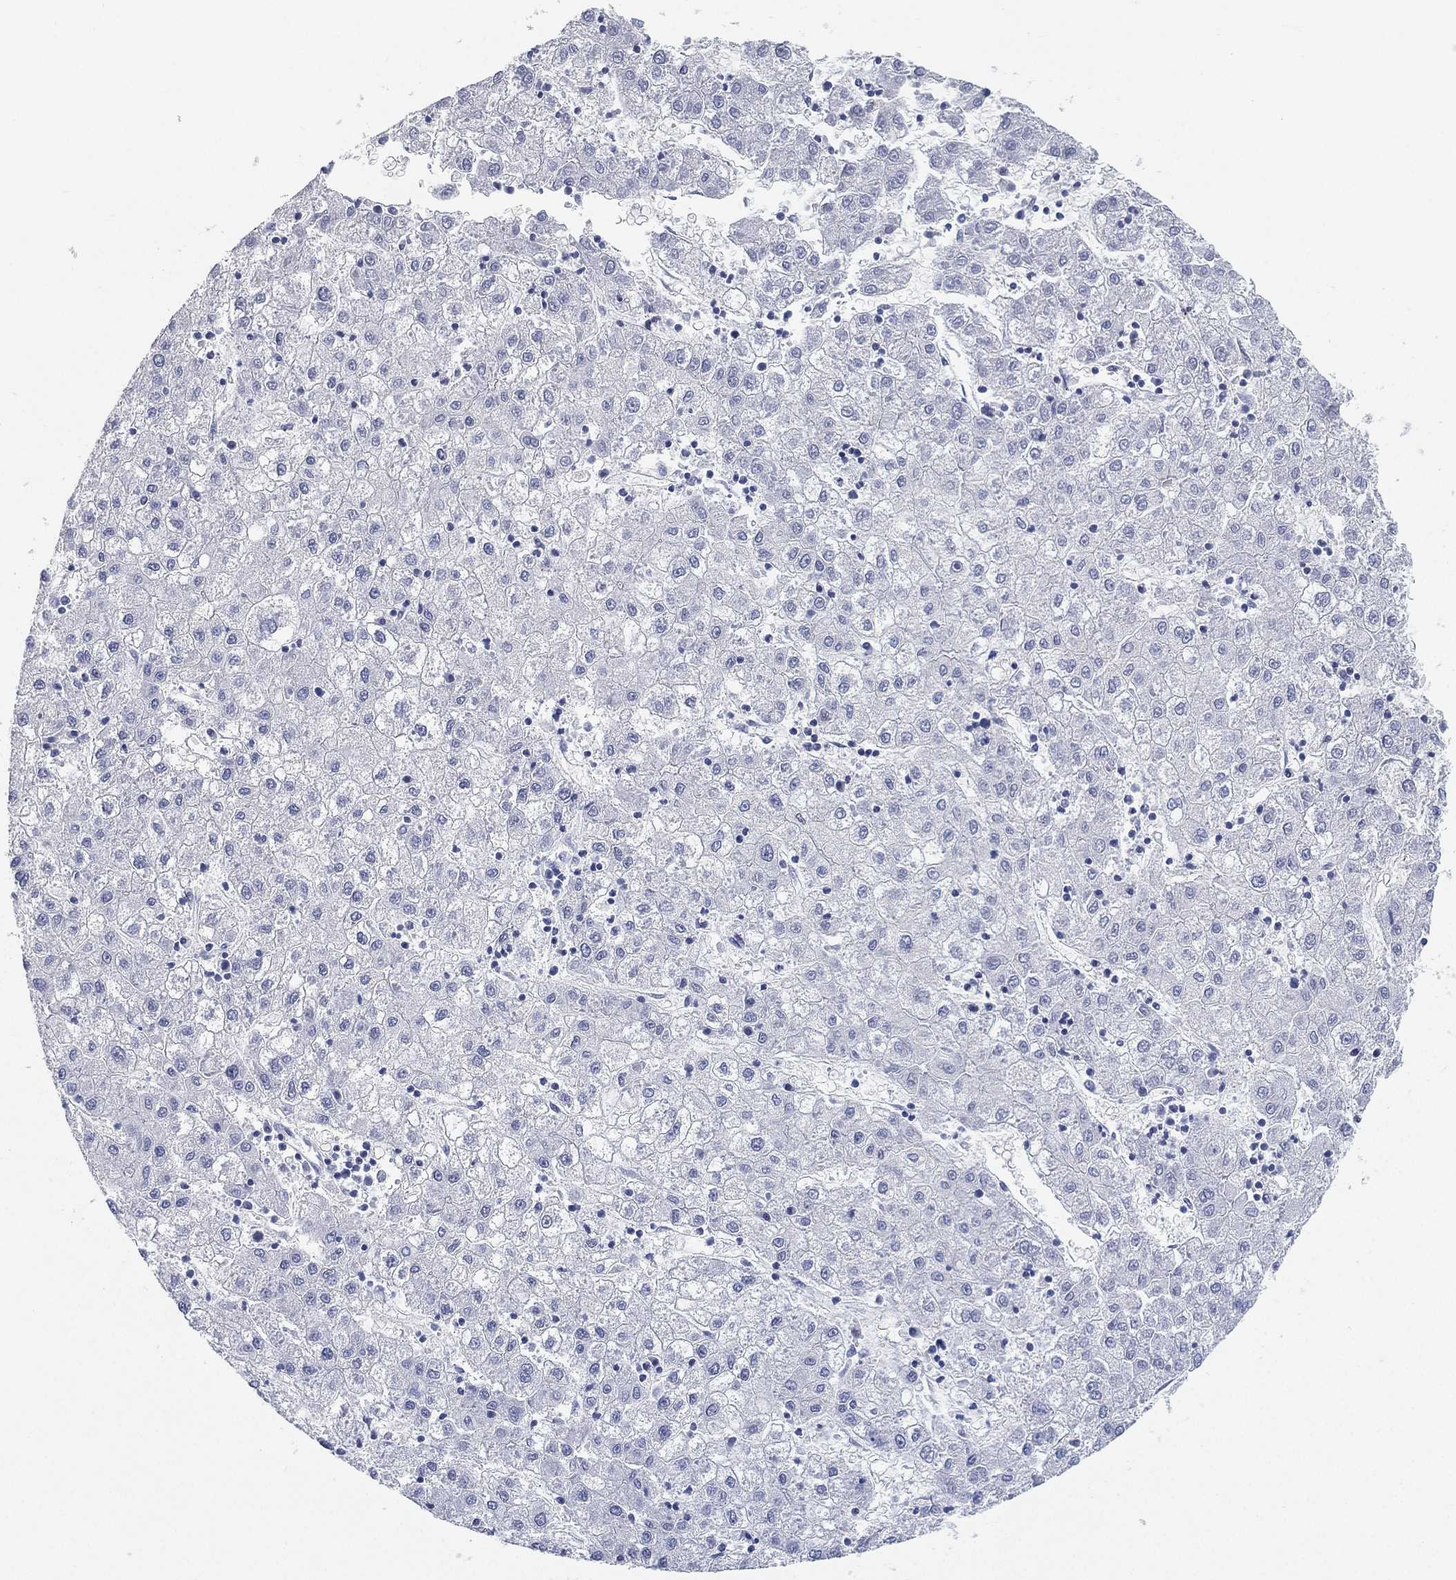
{"staining": {"intensity": "negative", "quantity": "none", "location": "none"}, "tissue": "liver cancer", "cell_type": "Tumor cells", "image_type": "cancer", "snomed": [{"axis": "morphology", "description": "Carcinoma, Hepatocellular, NOS"}, {"axis": "topography", "description": "Liver"}], "caption": "Immunohistochemistry of hepatocellular carcinoma (liver) displays no expression in tumor cells.", "gene": "FAM187B", "patient": {"sex": "male", "age": 72}}